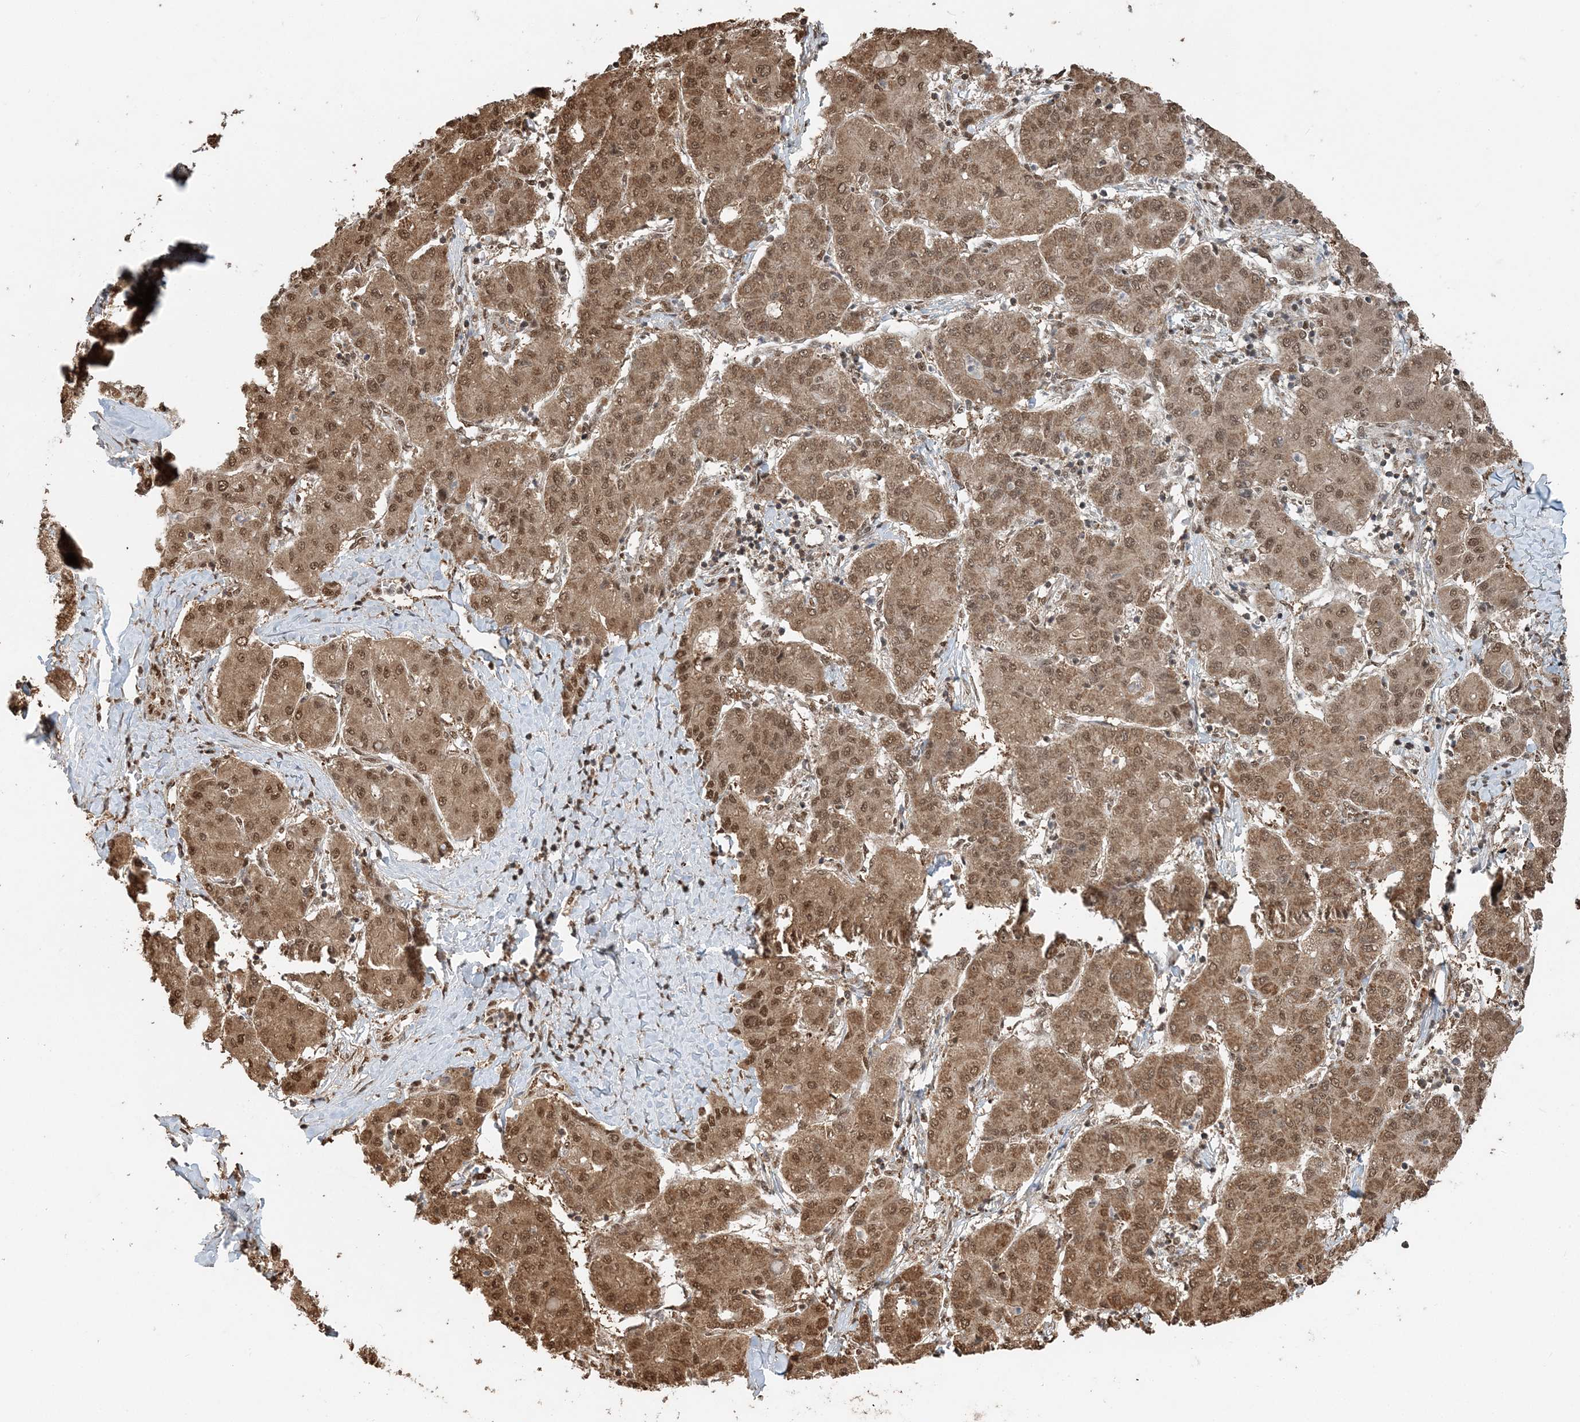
{"staining": {"intensity": "moderate", "quantity": ">75%", "location": "cytoplasmic/membranous,nuclear"}, "tissue": "liver cancer", "cell_type": "Tumor cells", "image_type": "cancer", "snomed": [{"axis": "morphology", "description": "Carcinoma, Hepatocellular, NOS"}, {"axis": "topography", "description": "Liver"}], "caption": "Liver cancer (hepatocellular carcinoma) tissue exhibits moderate cytoplasmic/membranous and nuclear expression in approximately >75% of tumor cells", "gene": "ARHGAP35", "patient": {"sex": "male", "age": 65}}